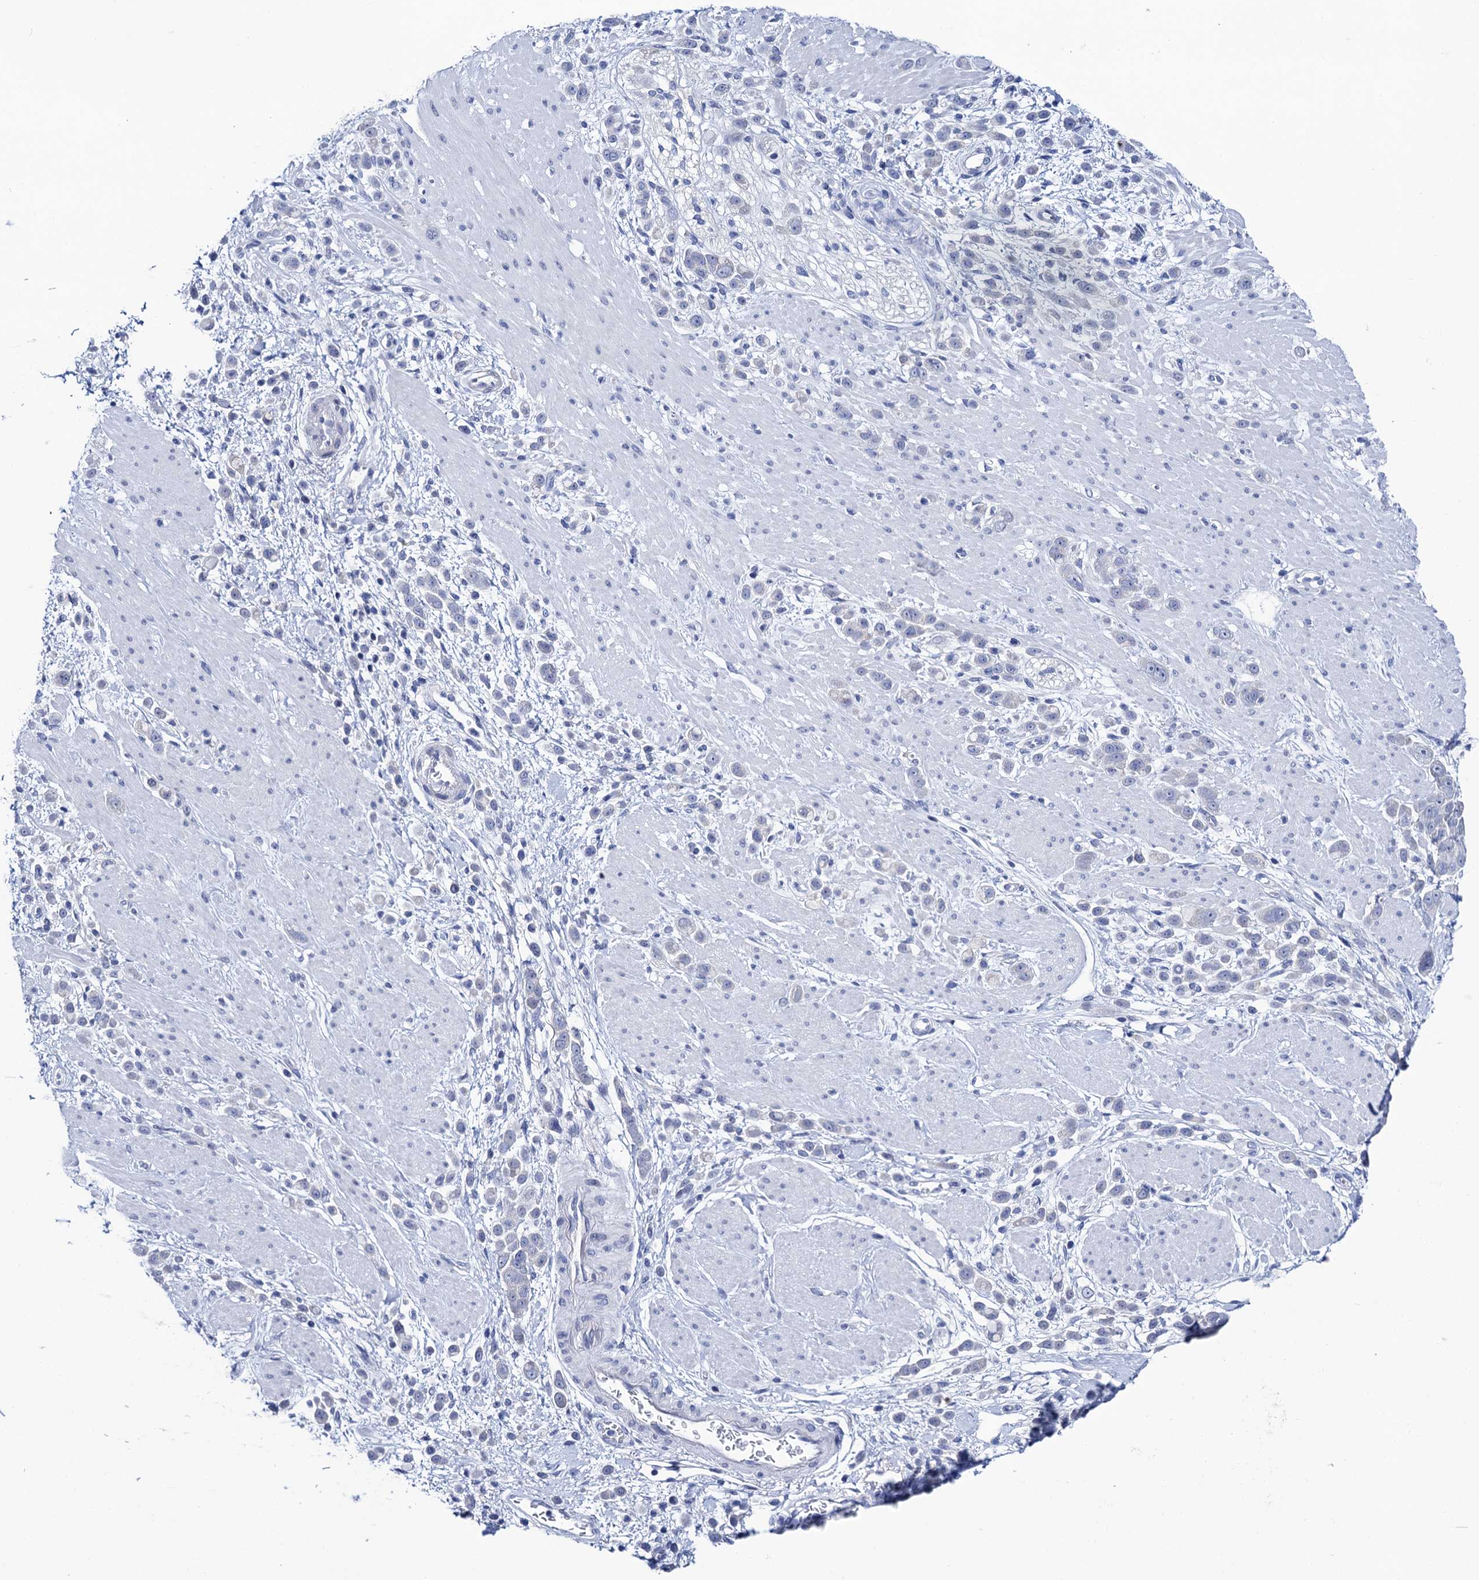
{"staining": {"intensity": "negative", "quantity": "none", "location": "none"}, "tissue": "pancreatic cancer", "cell_type": "Tumor cells", "image_type": "cancer", "snomed": [{"axis": "morphology", "description": "Normal tissue, NOS"}, {"axis": "morphology", "description": "Adenocarcinoma, NOS"}, {"axis": "topography", "description": "Pancreas"}], "caption": "A histopathology image of human pancreatic cancer is negative for staining in tumor cells. Brightfield microscopy of IHC stained with DAB (brown) and hematoxylin (blue), captured at high magnification.", "gene": "LYPD3", "patient": {"sex": "female", "age": 64}}